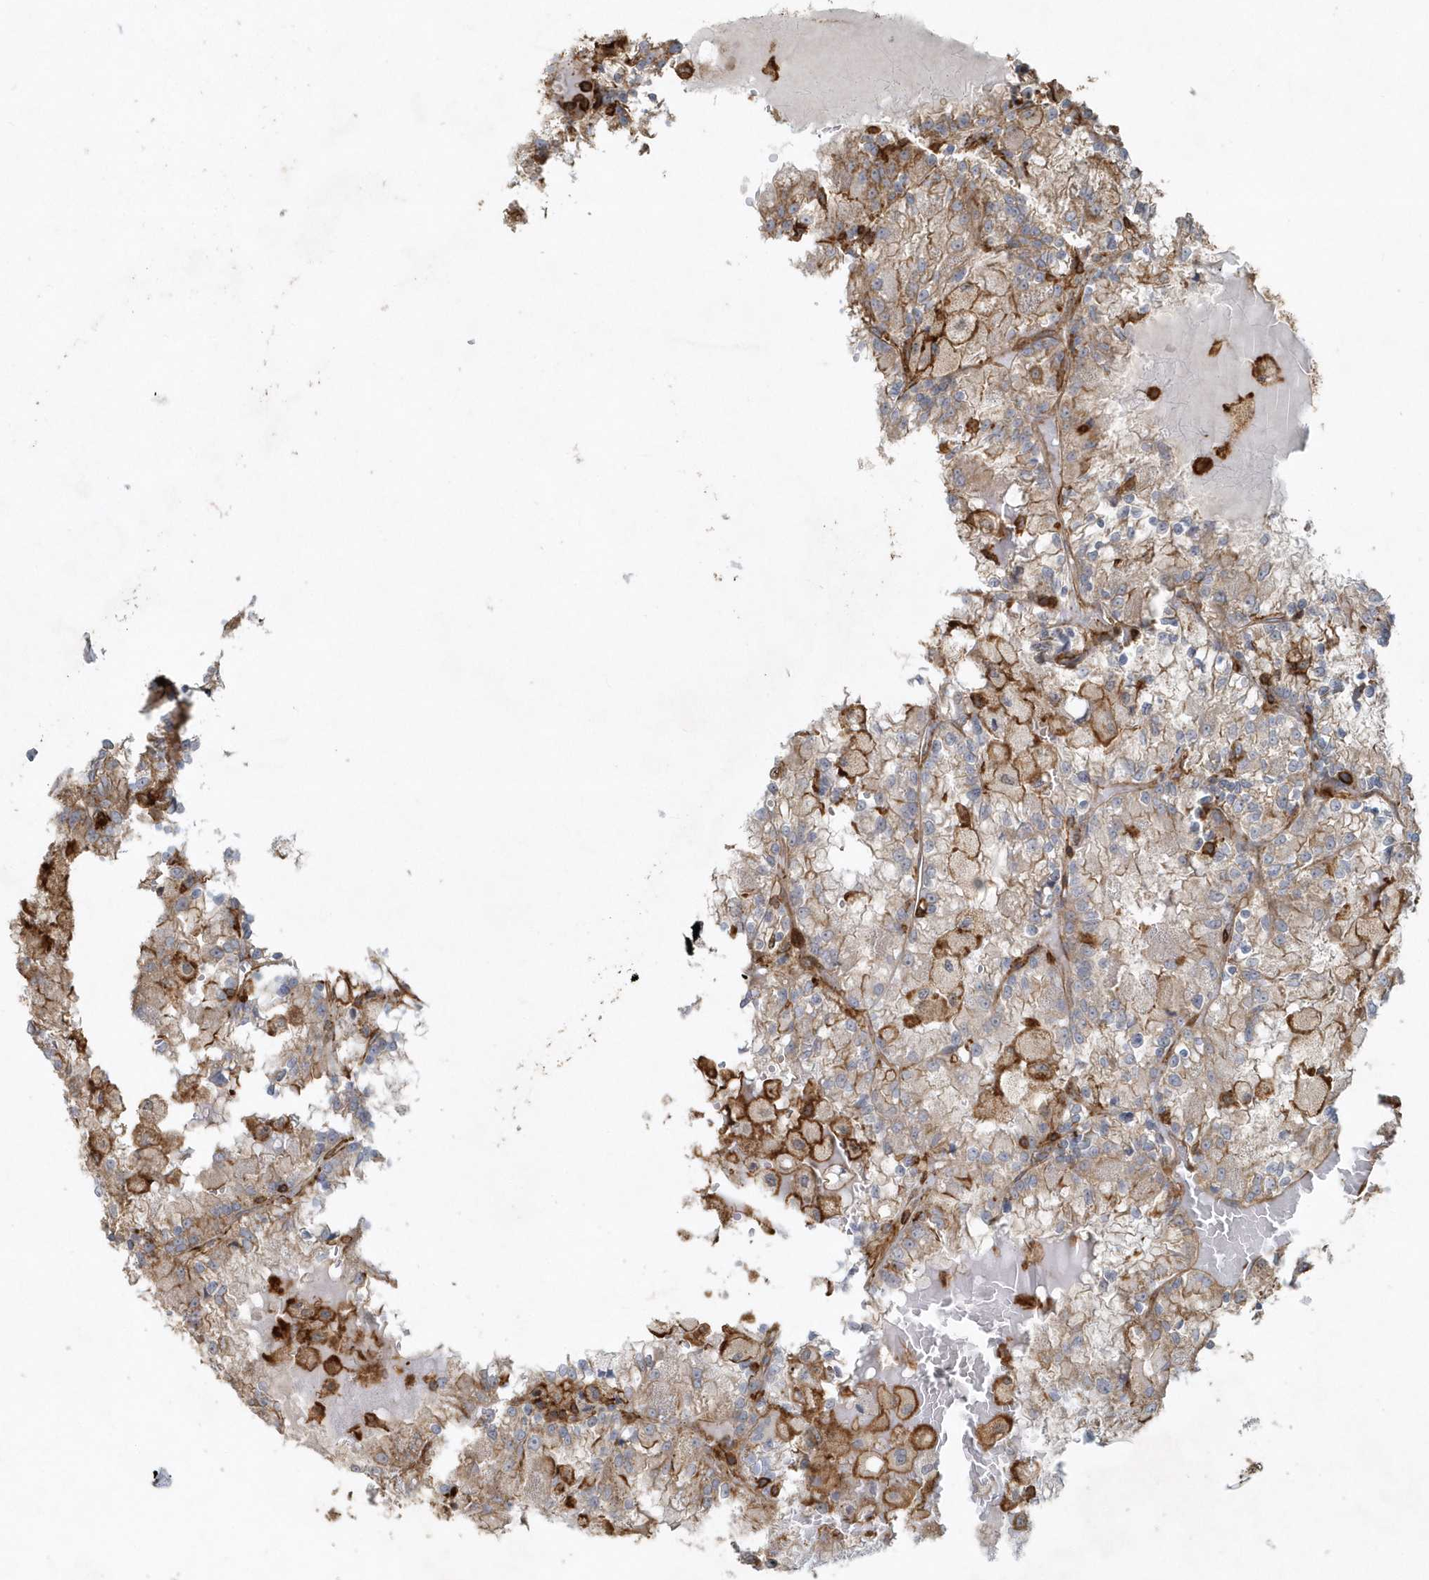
{"staining": {"intensity": "weak", "quantity": "<25%", "location": "cytoplasmic/membranous"}, "tissue": "renal cancer", "cell_type": "Tumor cells", "image_type": "cancer", "snomed": [{"axis": "morphology", "description": "Adenocarcinoma, NOS"}, {"axis": "topography", "description": "Kidney"}], "caption": "This is an immunohistochemistry (IHC) photomicrograph of renal cancer (adenocarcinoma). There is no expression in tumor cells.", "gene": "MMUT", "patient": {"sex": "female", "age": 56}}